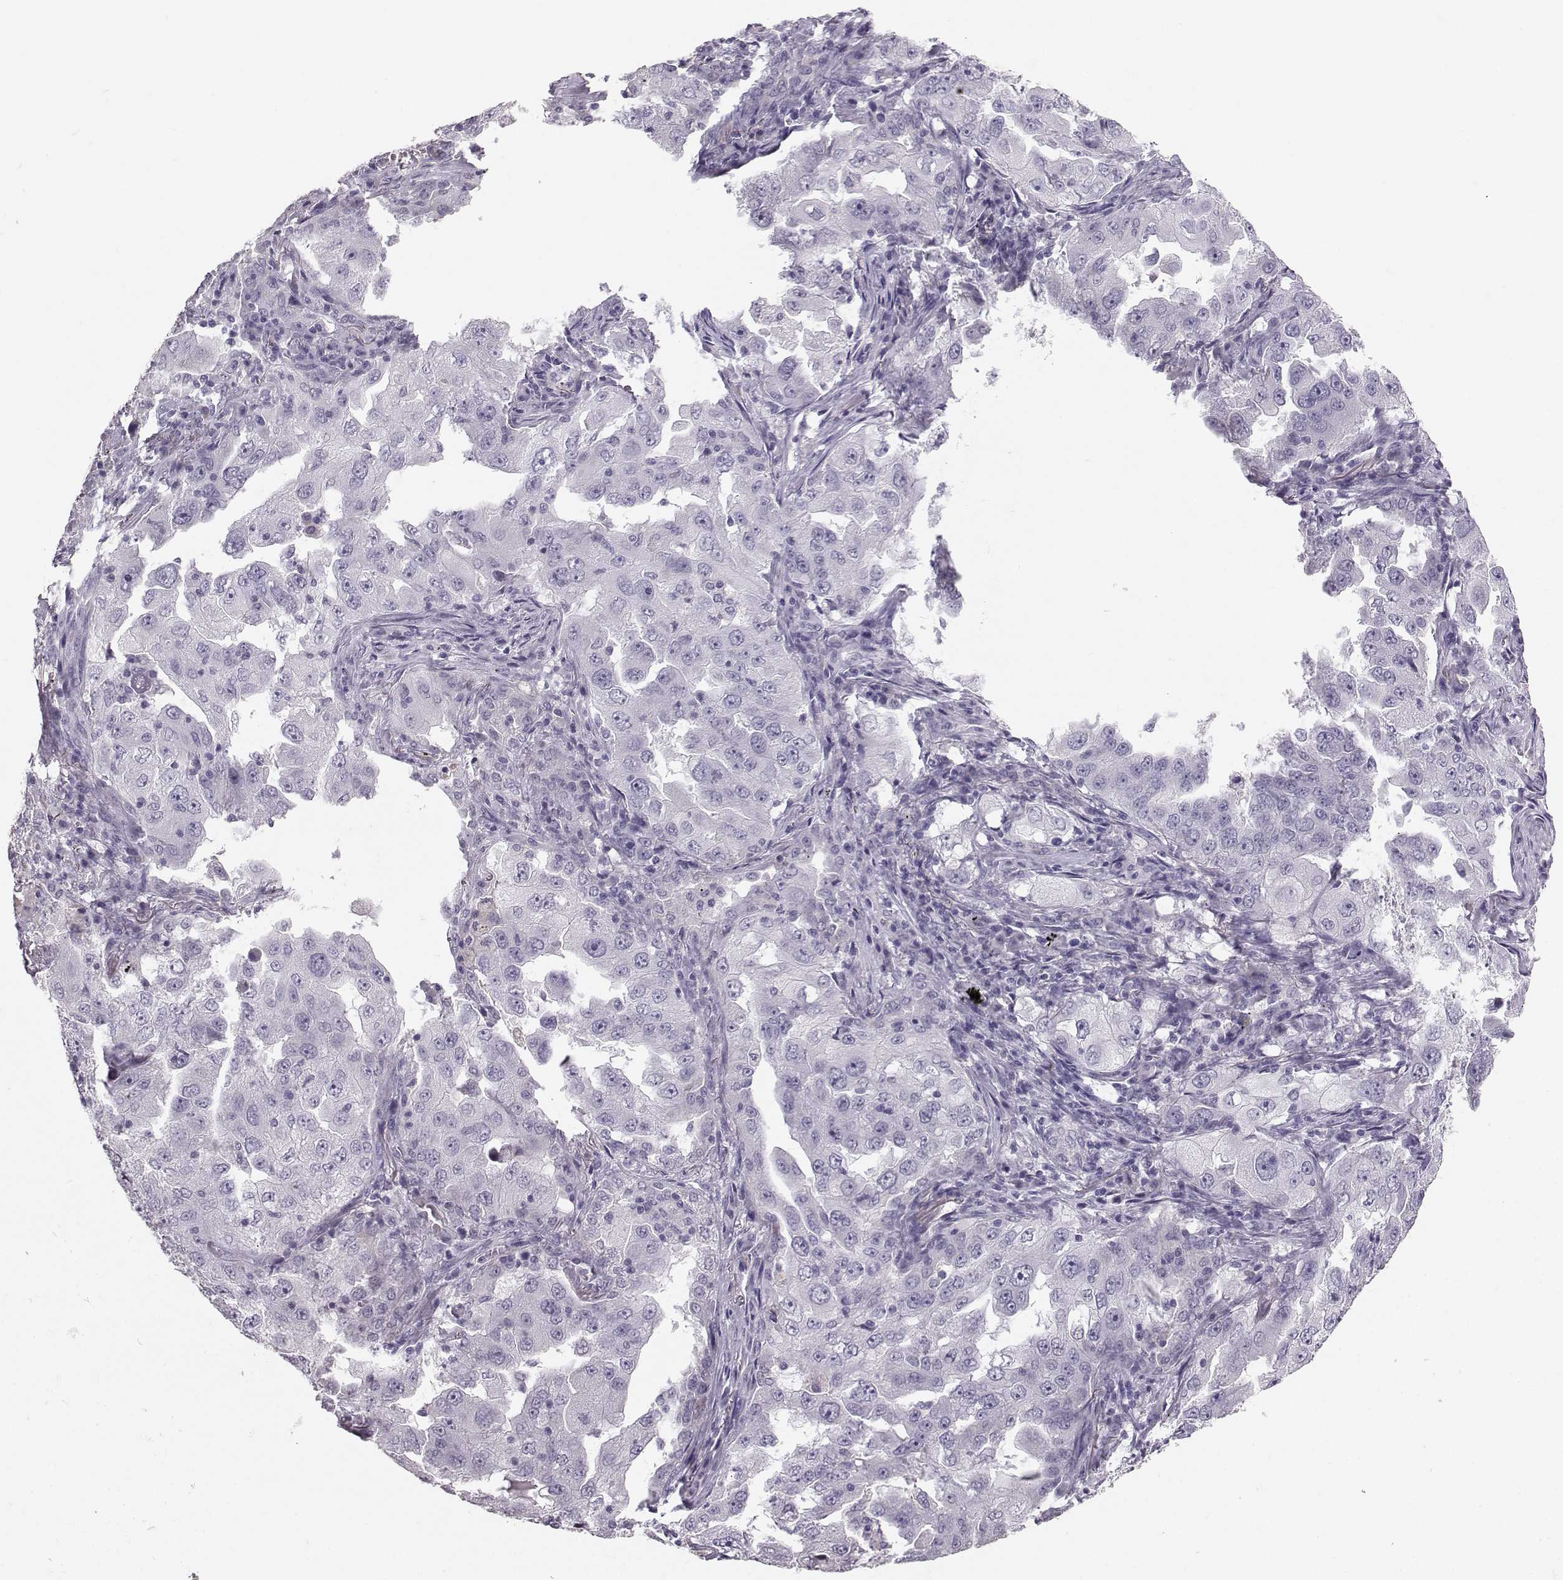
{"staining": {"intensity": "negative", "quantity": "none", "location": "none"}, "tissue": "lung cancer", "cell_type": "Tumor cells", "image_type": "cancer", "snomed": [{"axis": "morphology", "description": "Adenocarcinoma, NOS"}, {"axis": "topography", "description": "Lung"}], "caption": "Lung cancer was stained to show a protein in brown. There is no significant staining in tumor cells.", "gene": "PKP2", "patient": {"sex": "female", "age": 61}}